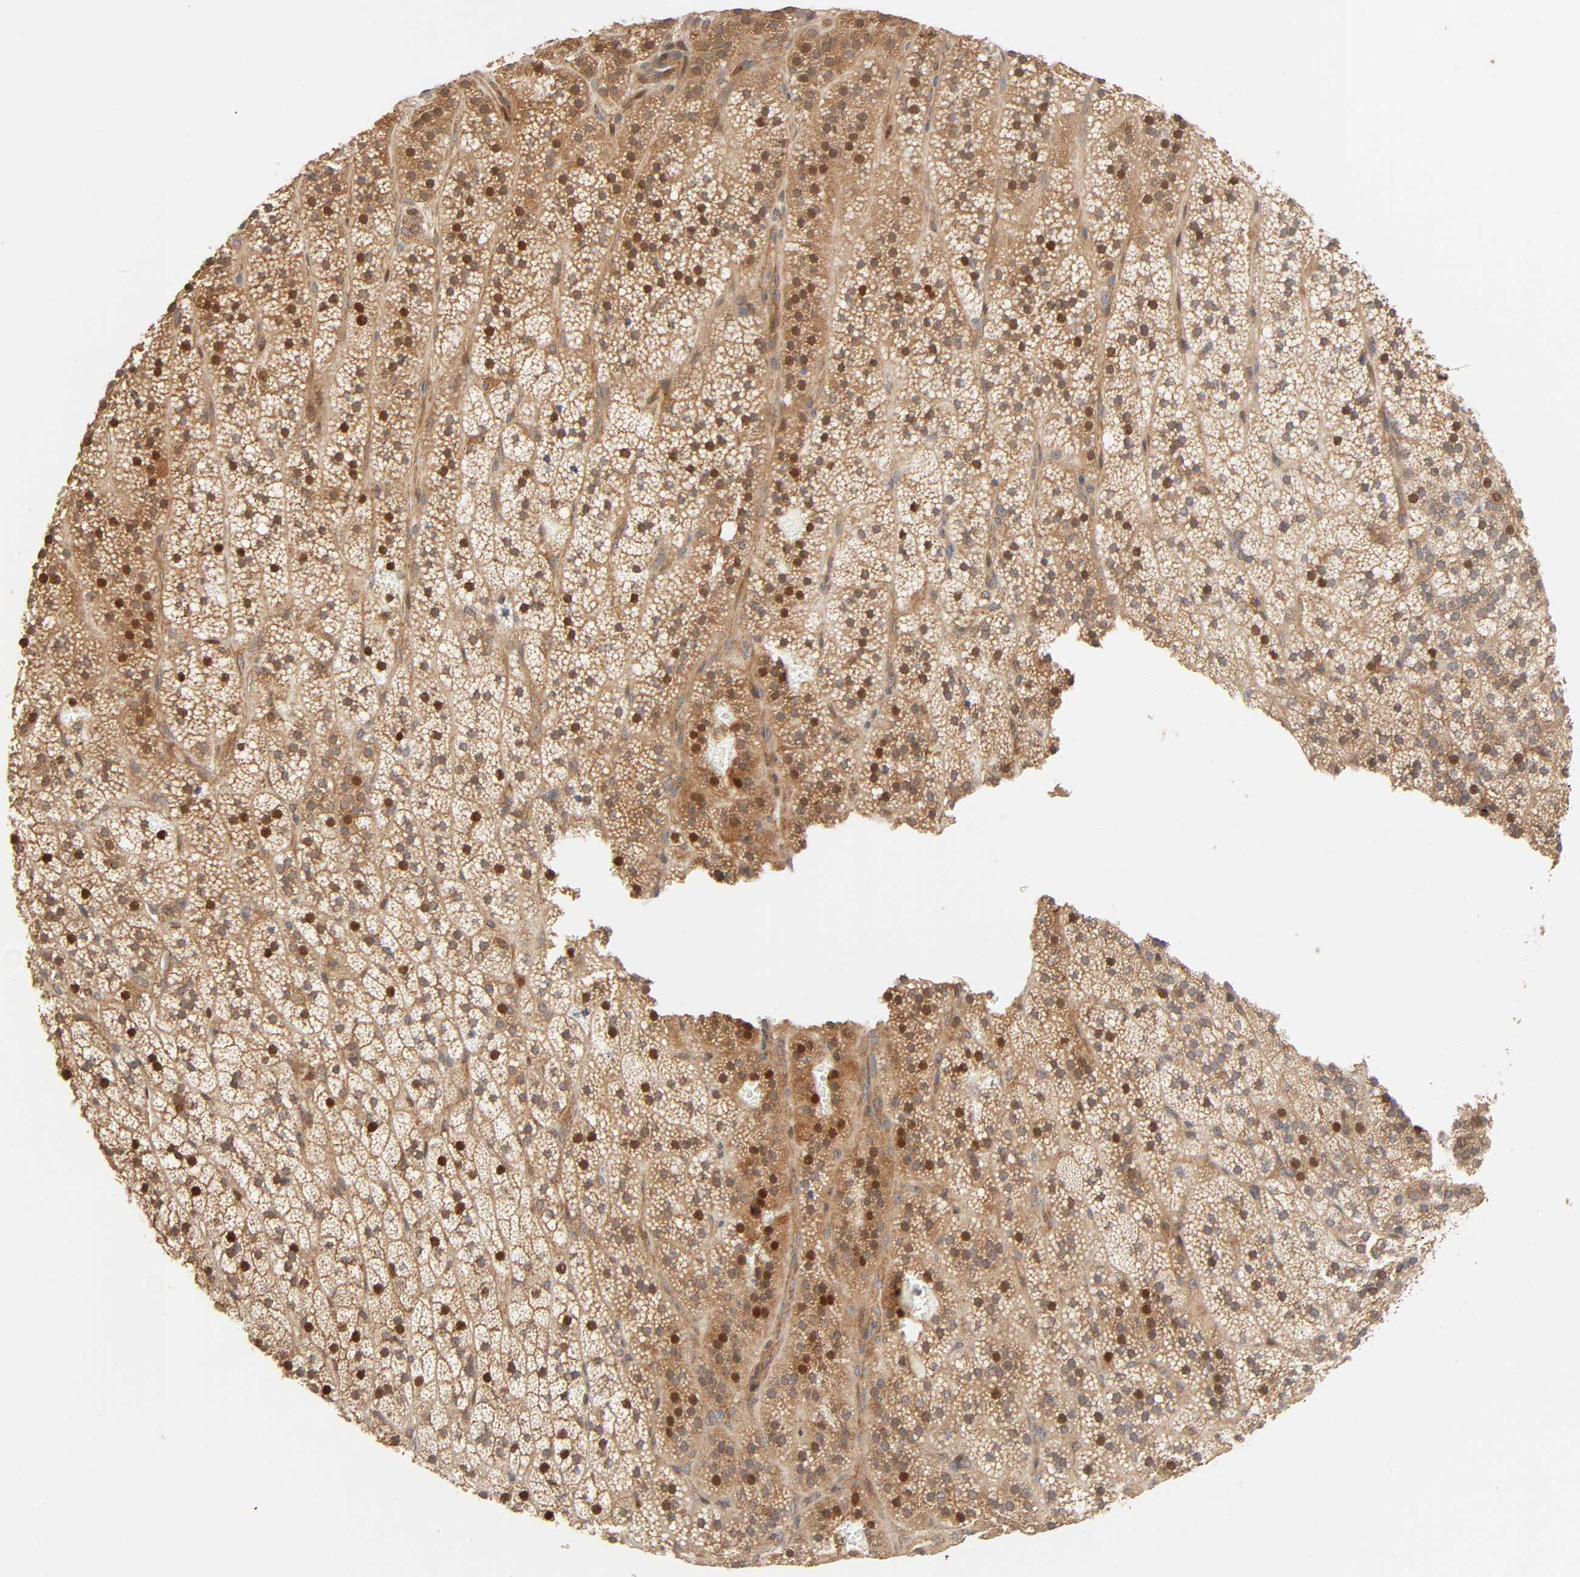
{"staining": {"intensity": "moderate", "quantity": ">75%", "location": "cytoplasmic/membranous,nuclear"}, "tissue": "adrenal gland", "cell_type": "Glandular cells", "image_type": "normal", "snomed": [{"axis": "morphology", "description": "Normal tissue, NOS"}, {"axis": "topography", "description": "Adrenal gland"}], "caption": "Glandular cells demonstrate moderate cytoplasmic/membranous,nuclear expression in approximately >75% of cells in benign adrenal gland. (DAB (3,3'-diaminobenzidine) IHC, brown staining for protein, blue staining for nuclei).", "gene": "NEMF", "patient": {"sex": "male", "age": 35}}